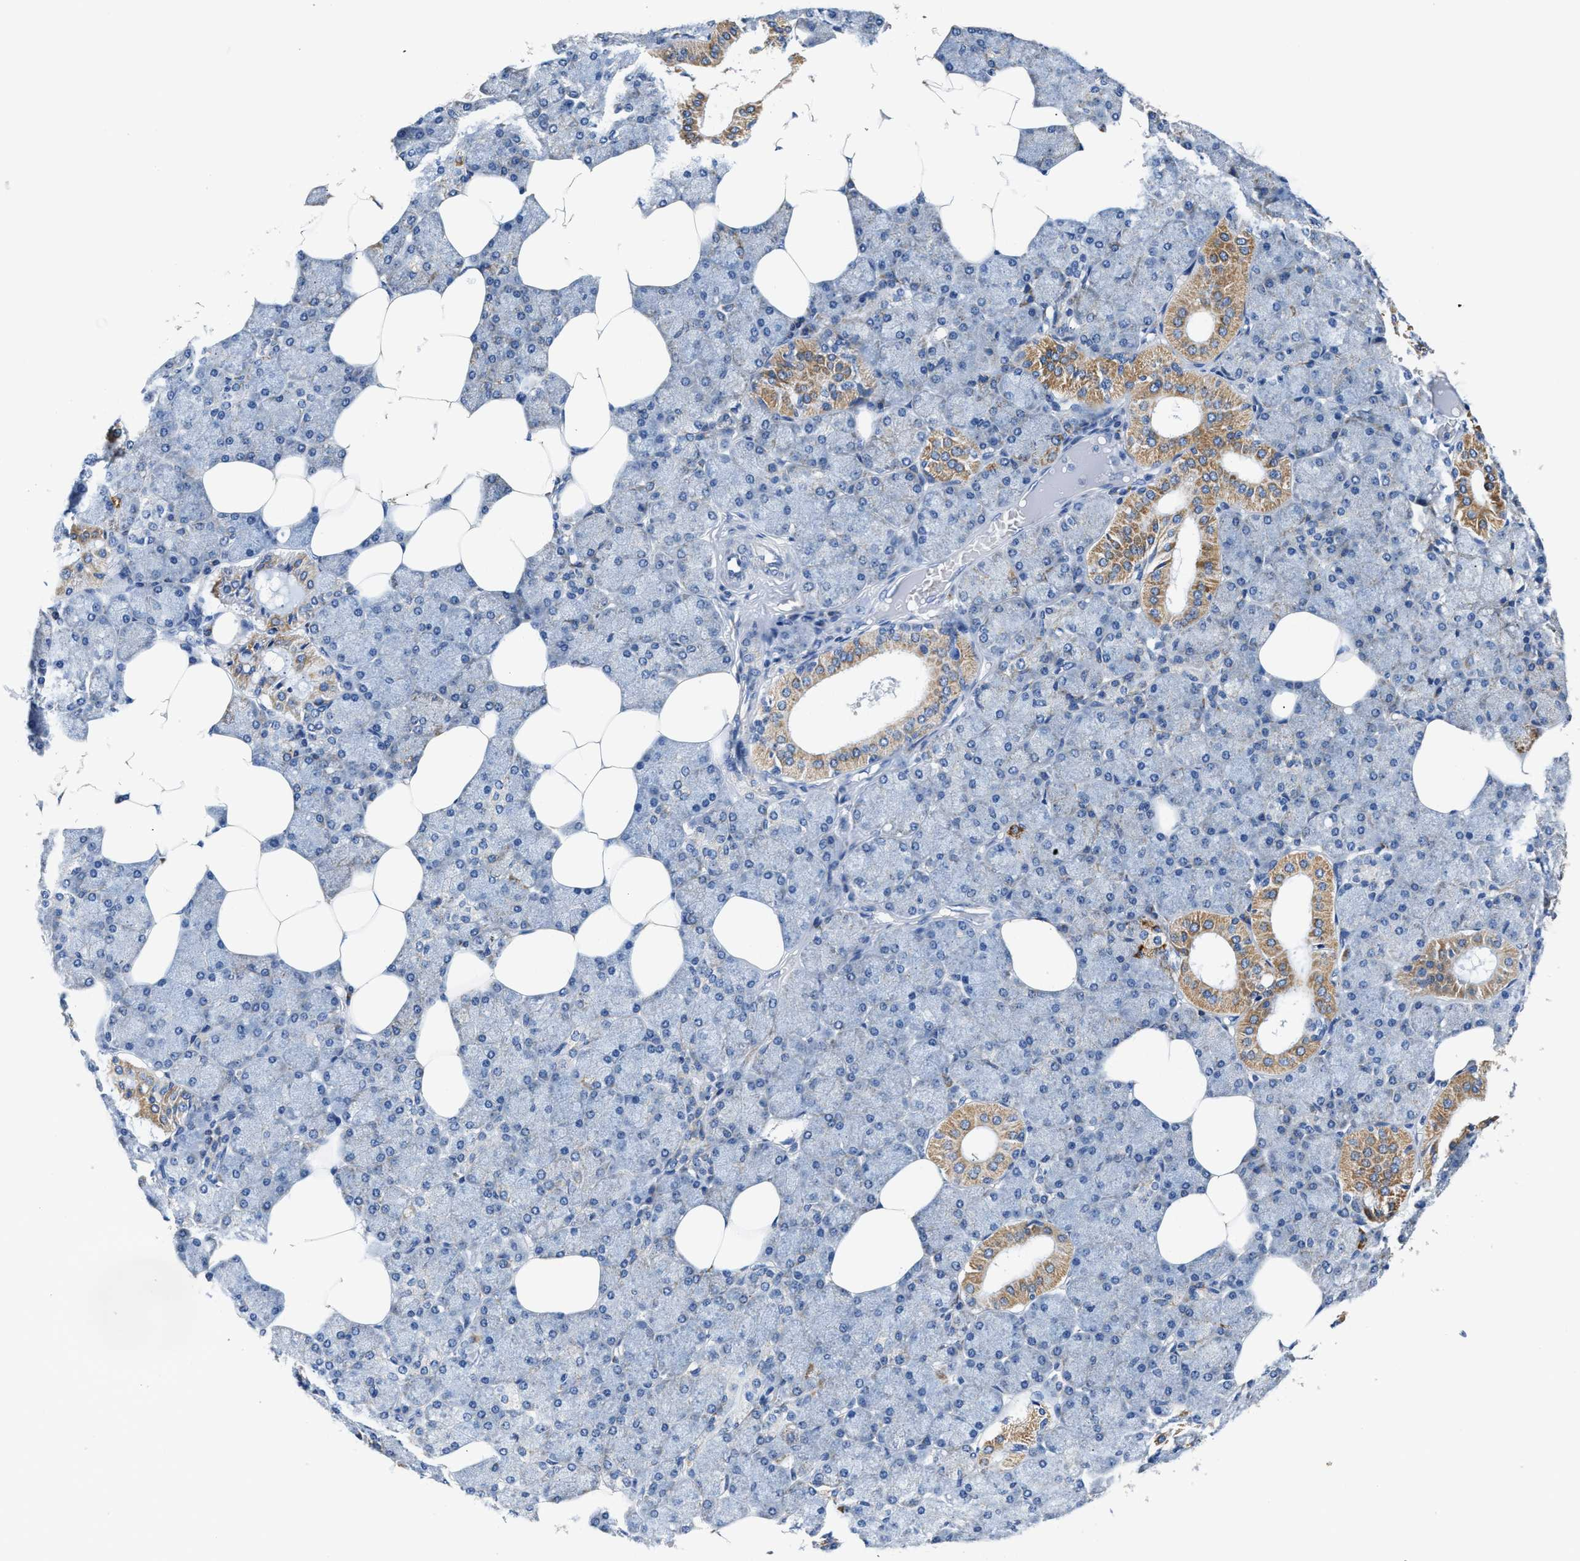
{"staining": {"intensity": "moderate", "quantity": "<25%", "location": "cytoplasmic/membranous"}, "tissue": "salivary gland", "cell_type": "Glandular cells", "image_type": "normal", "snomed": [{"axis": "morphology", "description": "Normal tissue, NOS"}, {"axis": "topography", "description": "Salivary gland"}], "caption": "Brown immunohistochemical staining in benign human salivary gland displays moderate cytoplasmic/membranous positivity in about <25% of glandular cells. (DAB (3,3'-diaminobenzidine) IHC with brightfield microscopy, high magnification).", "gene": "ACADVL", "patient": {"sex": "male", "age": 62}}